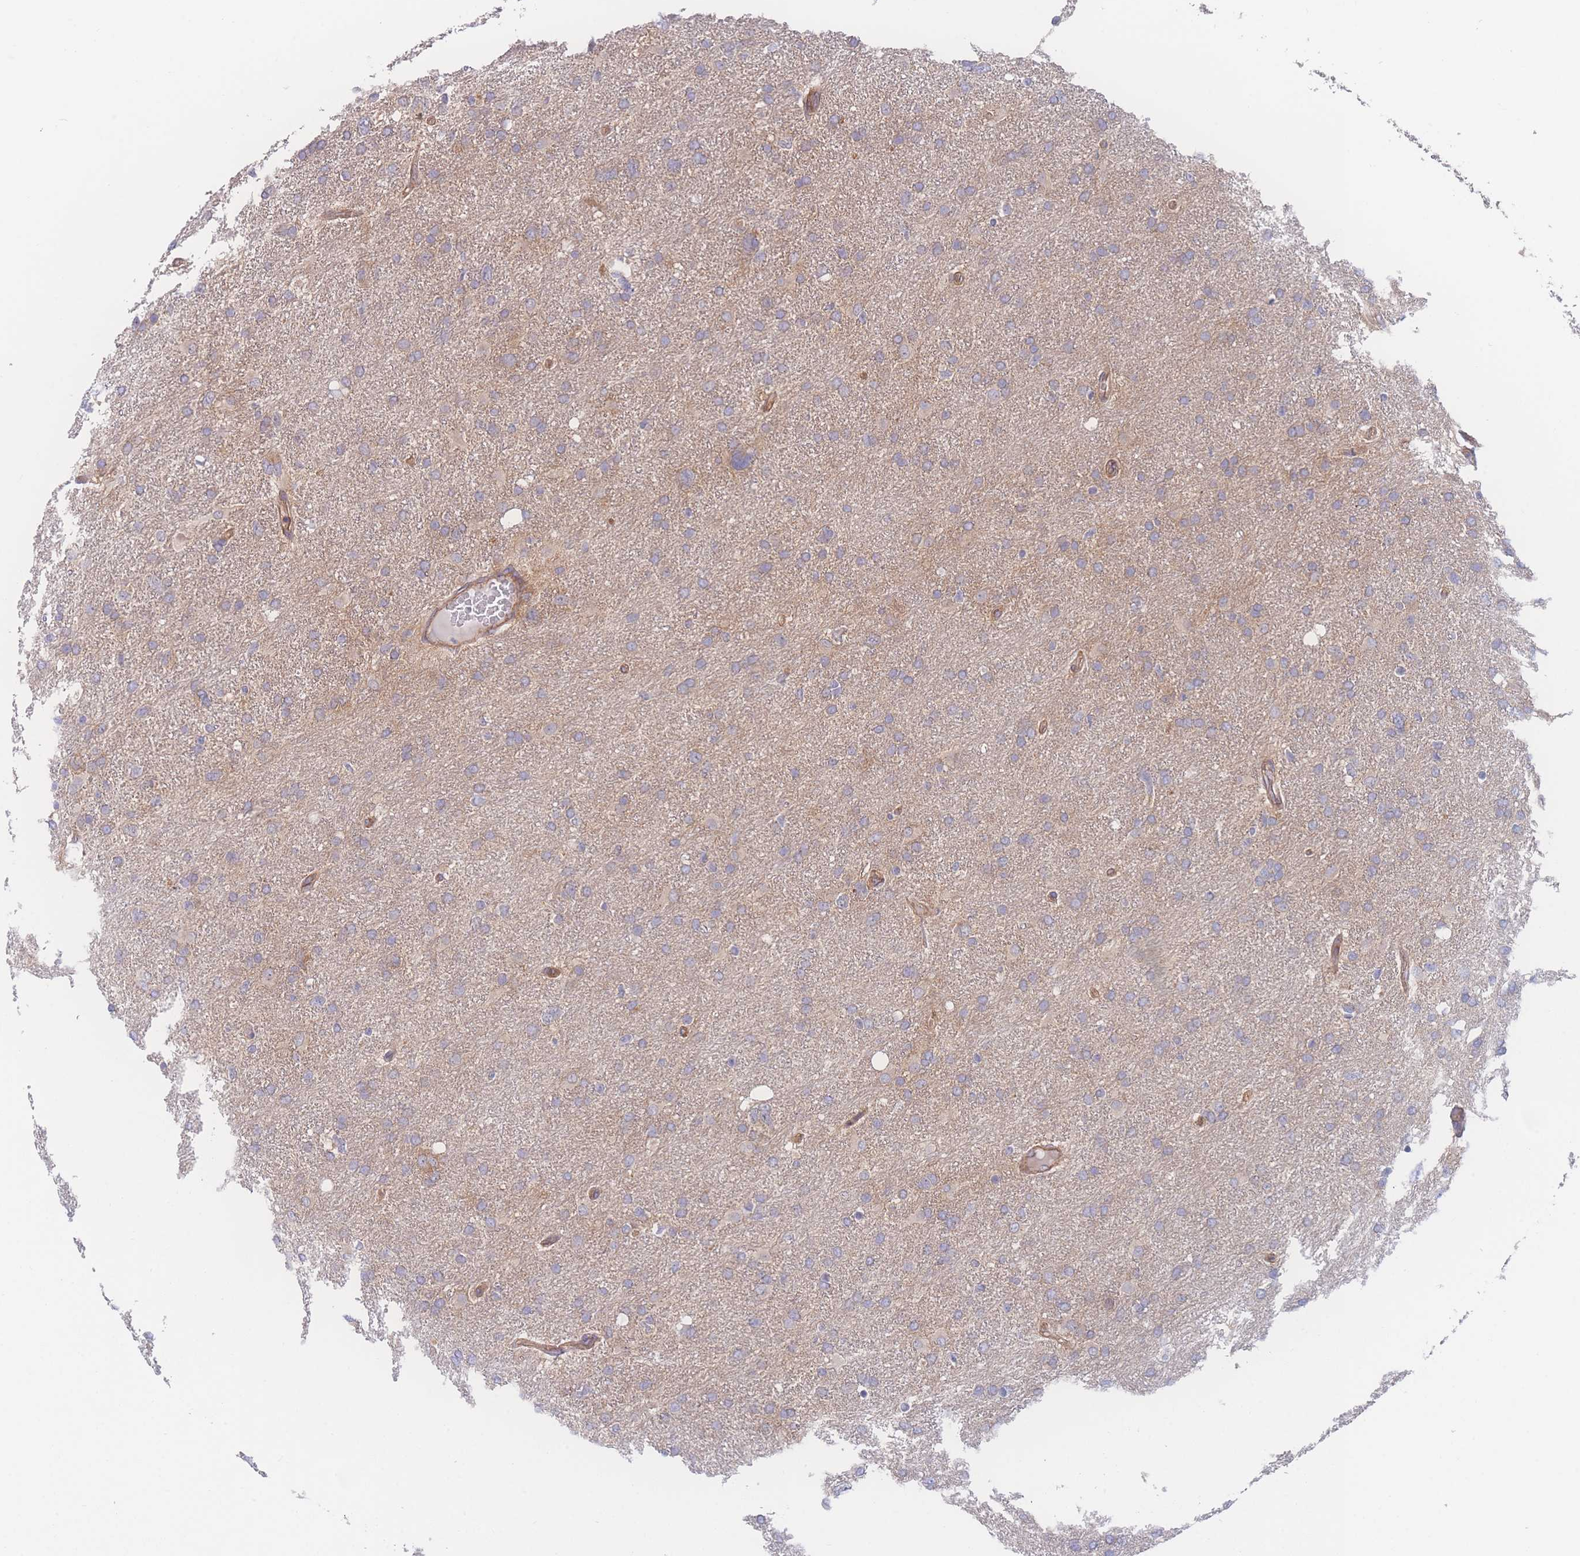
{"staining": {"intensity": "weak", "quantity": ">75%", "location": "cytoplasmic/membranous"}, "tissue": "glioma", "cell_type": "Tumor cells", "image_type": "cancer", "snomed": [{"axis": "morphology", "description": "Glioma, malignant, High grade"}, {"axis": "topography", "description": "Brain"}], "caption": "Protein staining by immunohistochemistry (IHC) displays weak cytoplasmic/membranous staining in approximately >75% of tumor cells in malignant glioma (high-grade).", "gene": "CFAP97", "patient": {"sex": "male", "age": 61}}